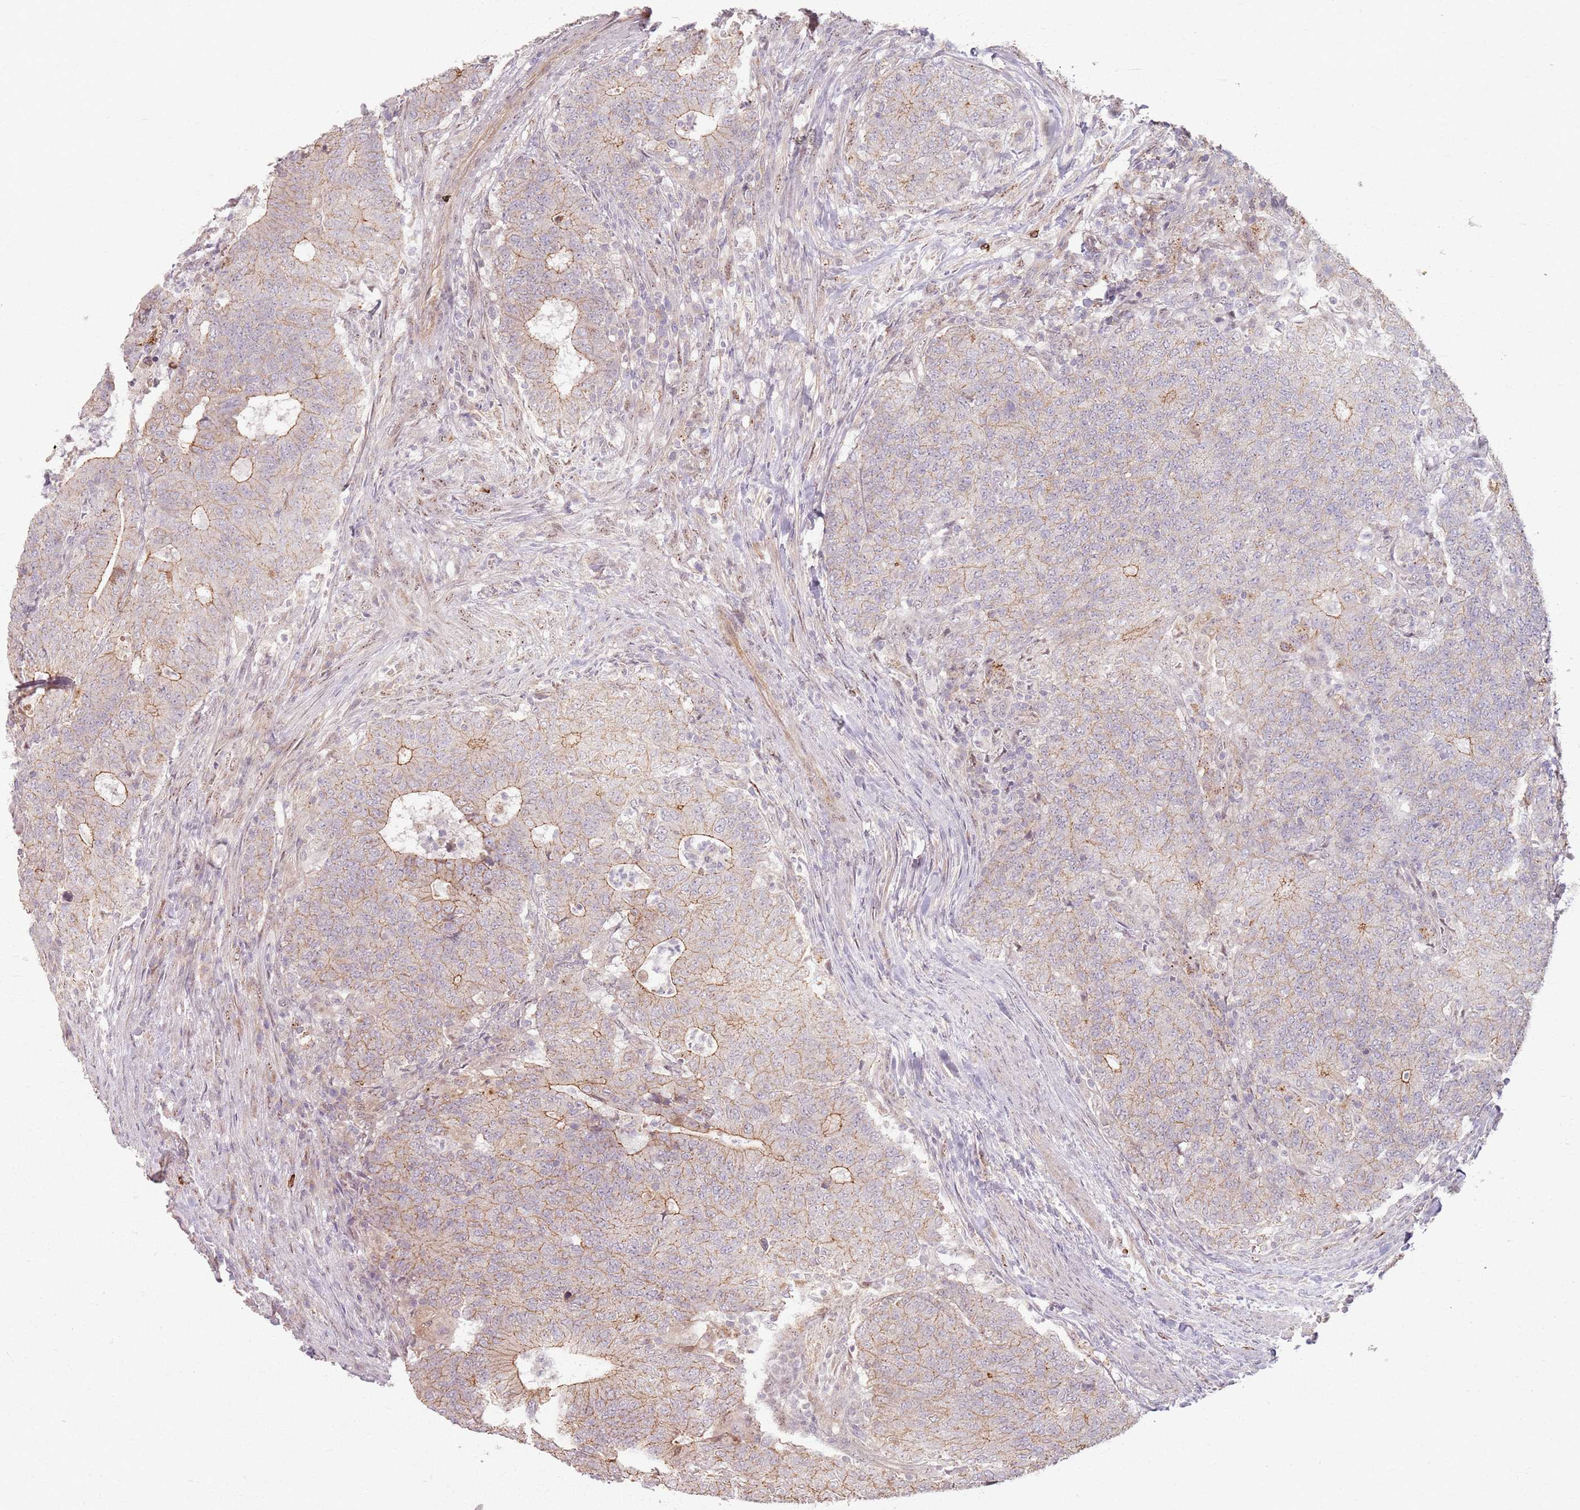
{"staining": {"intensity": "weak", "quantity": "25%-75%", "location": "cytoplasmic/membranous"}, "tissue": "colorectal cancer", "cell_type": "Tumor cells", "image_type": "cancer", "snomed": [{"axis": "morphology", "description": "Adenocarcinoma, NOS"}, {"axis": "topography", "description": "Colon"}], "caption": "Immunohistochemical staining of adenocarcinoma (colorectal) reveals low levels of weak cytoplasmic/membranous positivity in approximately 25%-75% of tumor cells.", "gene": "KCNA5", "patient": {"sex": "female", "age": 75}}